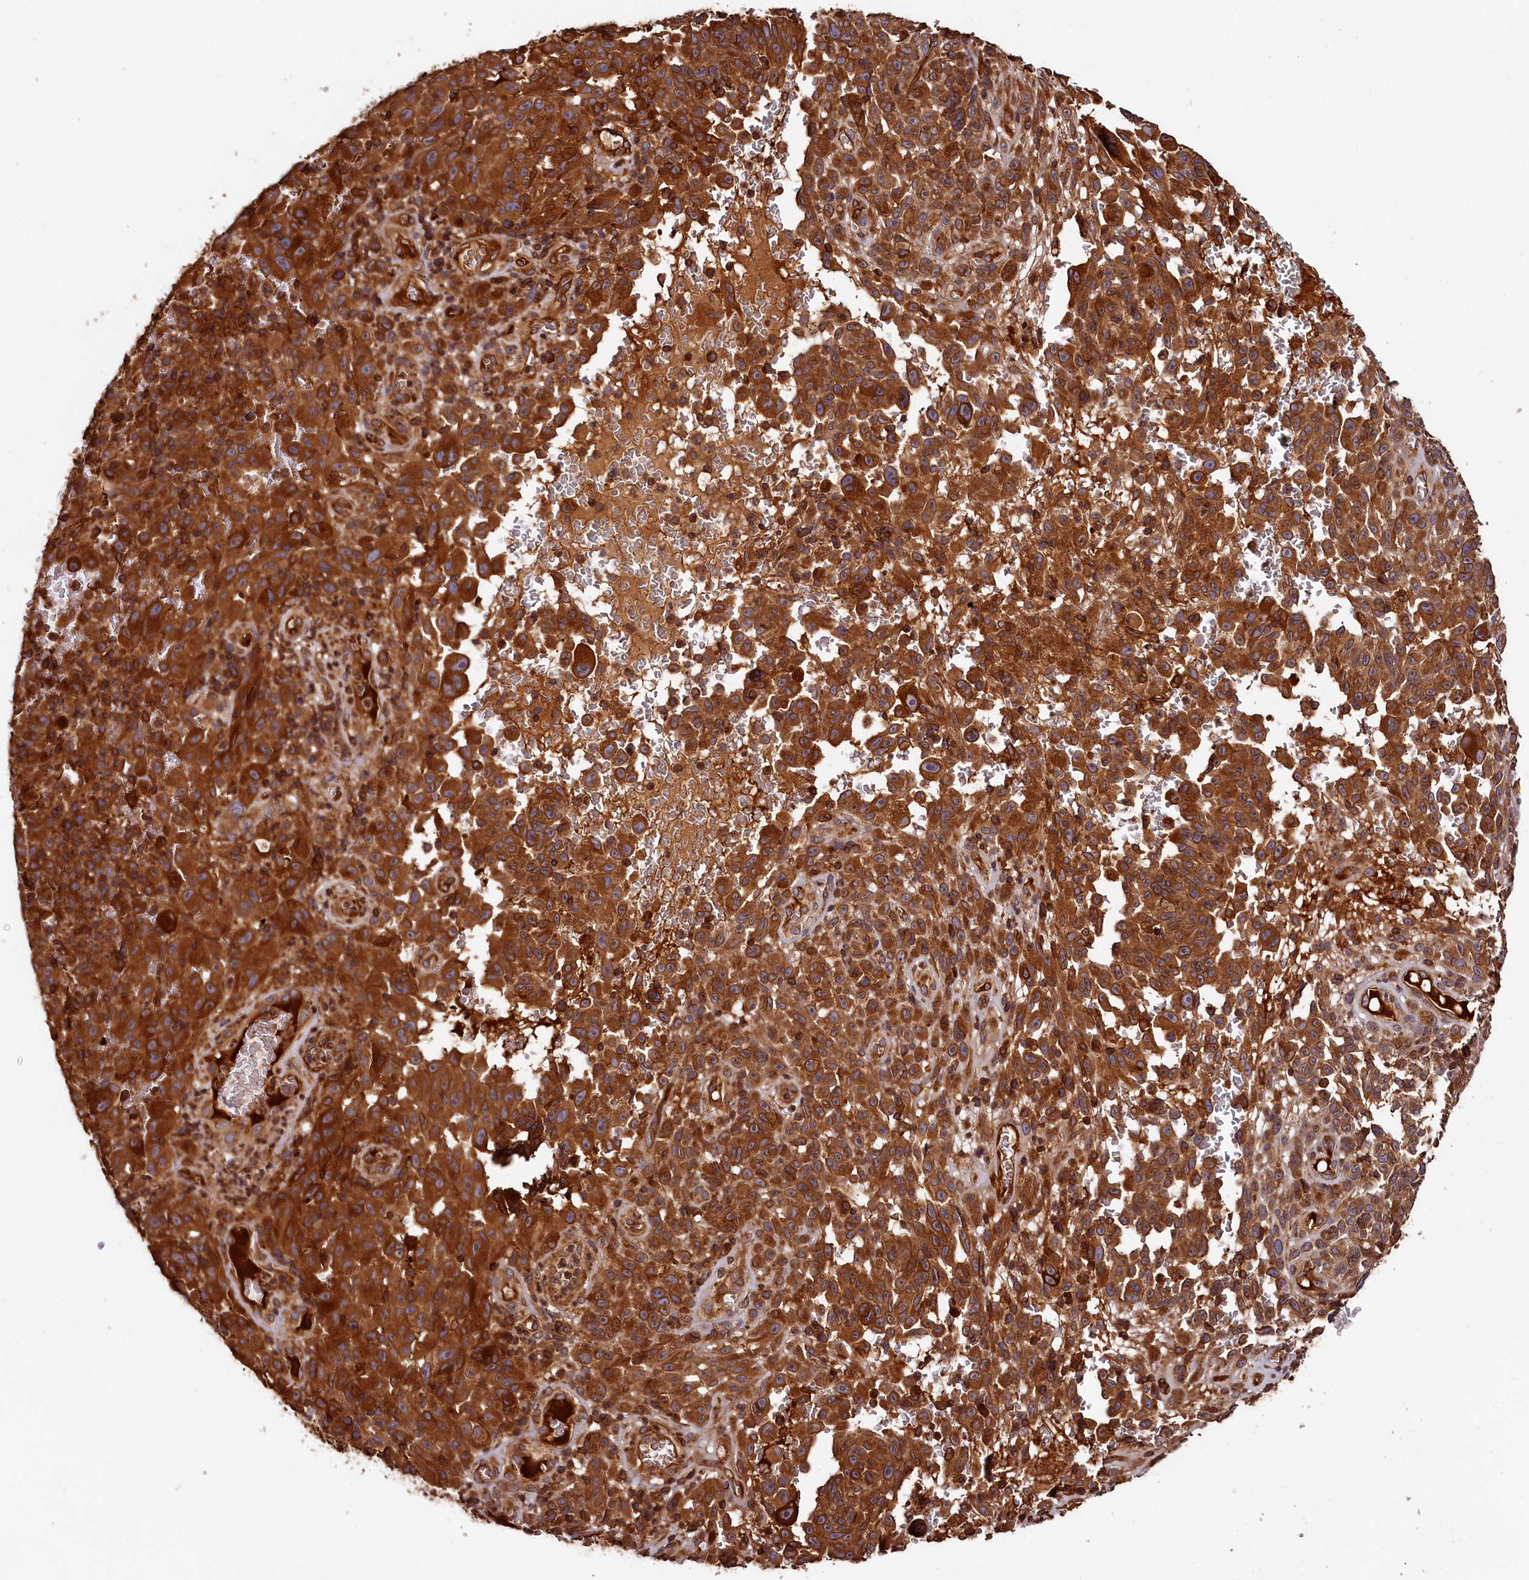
{"staining": {"intensity": "strong", "quantity": ">75%", "location": "cytoplasmic/membranous"}, "tissue": "melanoma", "cell_type": "Tumor cells", "image_type": "cancer", "snomed": [{"axis": "morphology", "description": "Malignant melanoma, NOS"}, {"axis": "topography", "description": "Skin"}], "caption": "Immunohistochemical staining of human malignant melanoma displays high levels of strong cytoplasmic/membranous protein positivity in about >75% of tumor cells.", "gene": "HMOX2", "patient": {"sex": "female", "age": 82}}